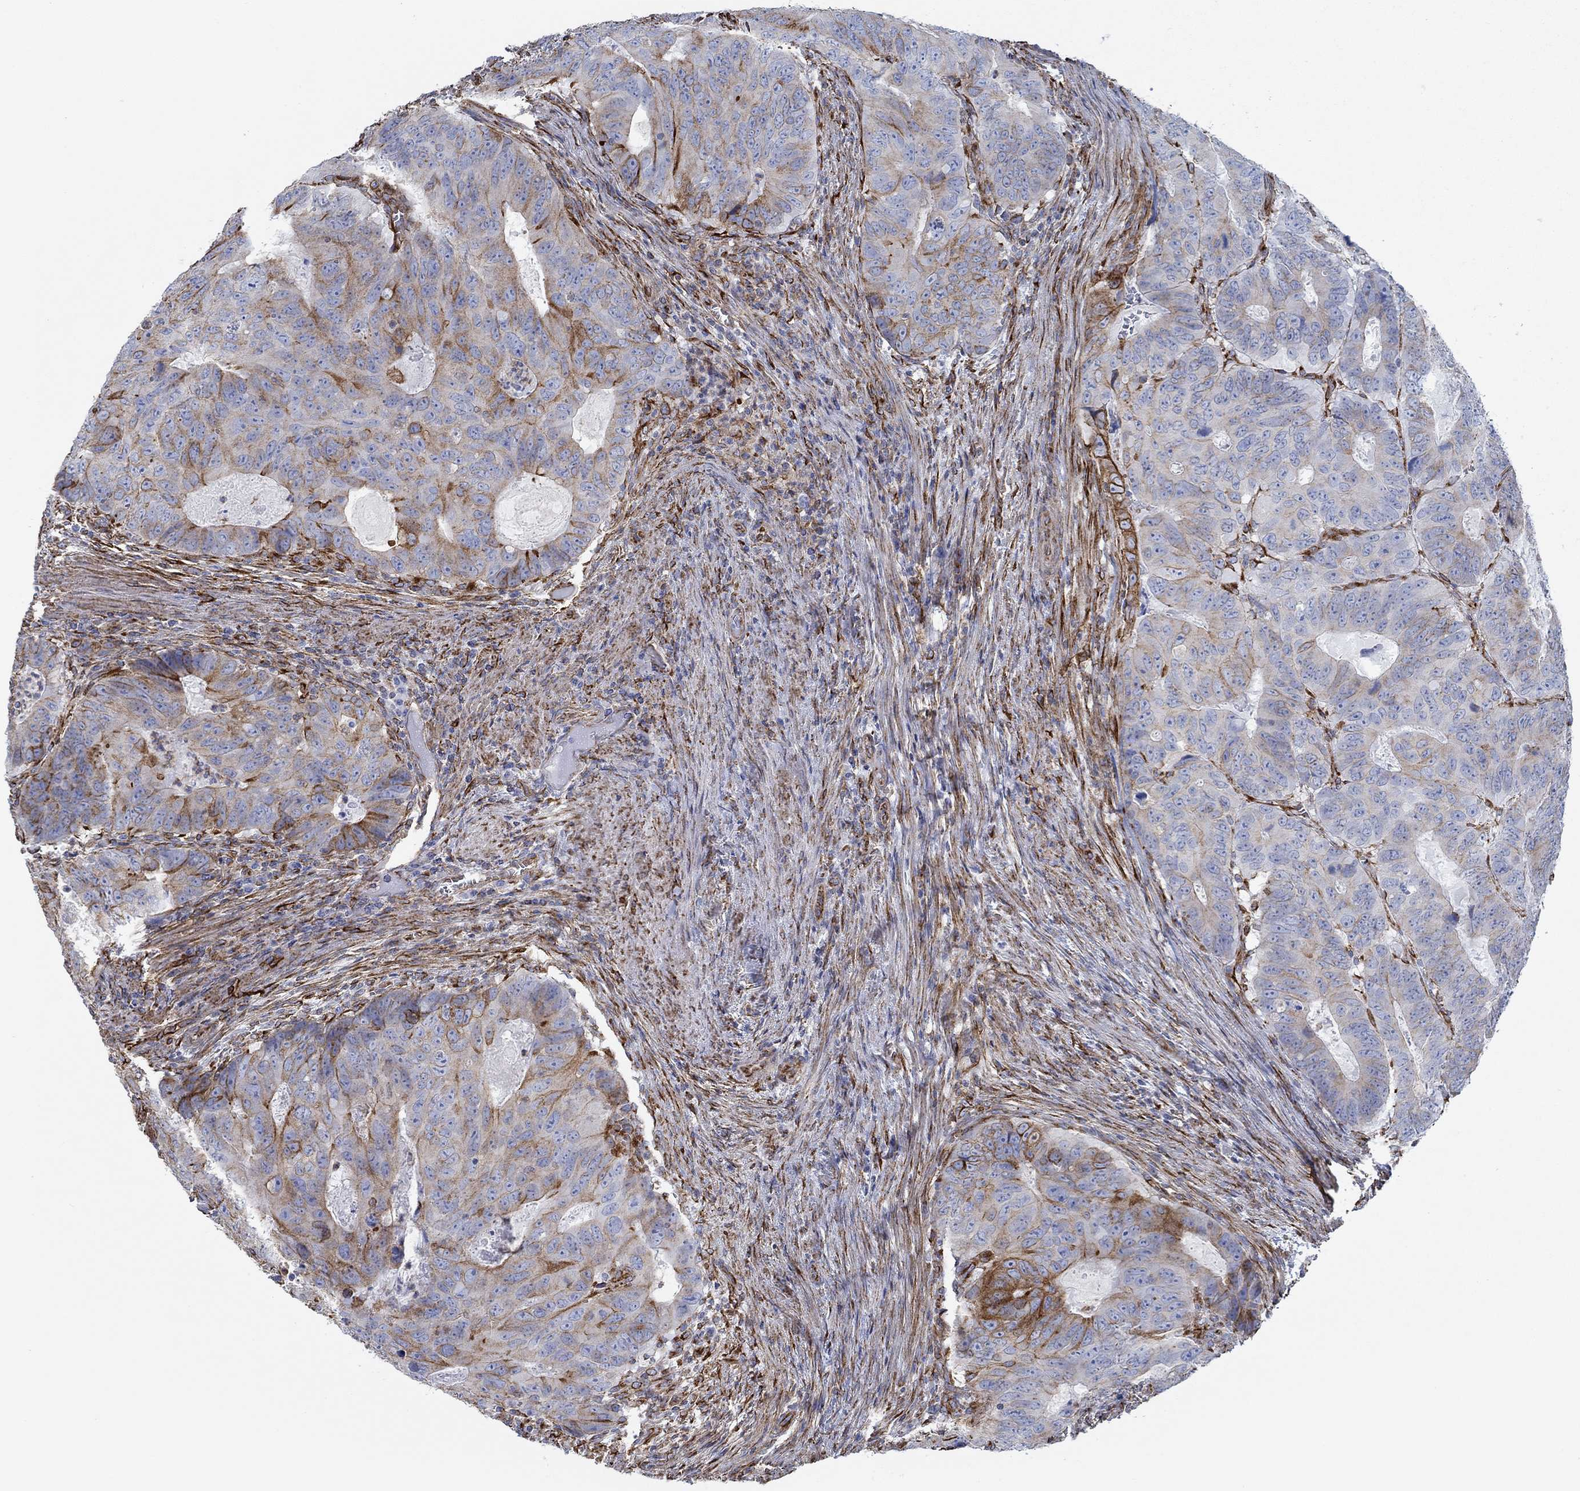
{"staining": {"intensity": "strong", "quantity": "25%-75%", "location": "cytoplasmic/membranous"}, "tissue": "colorectal cancer", "cell_type": "Tumor cells", "image_type": "cancer", "snomed": [{"axis": "morphology", "description": "Adenocarcinoma, NOS"}, {"axis": "topography", "description": "Colon"}], "caption": "Immunohistochemistry (IHC) staining of adenocarcinoma (colorectal), which exhibits high levels of strong cytoplasmic/membranous positivity in approximately 25%-75% of tumor cells indicating strong cytoplasmic/membranous protein expression. The staining was performed using DAB (brown) for protein detection and nuclei were counterstained in hematoxylin (blue).", "gene": "STC2", "patient": {"sex": "male", "age": 79}}